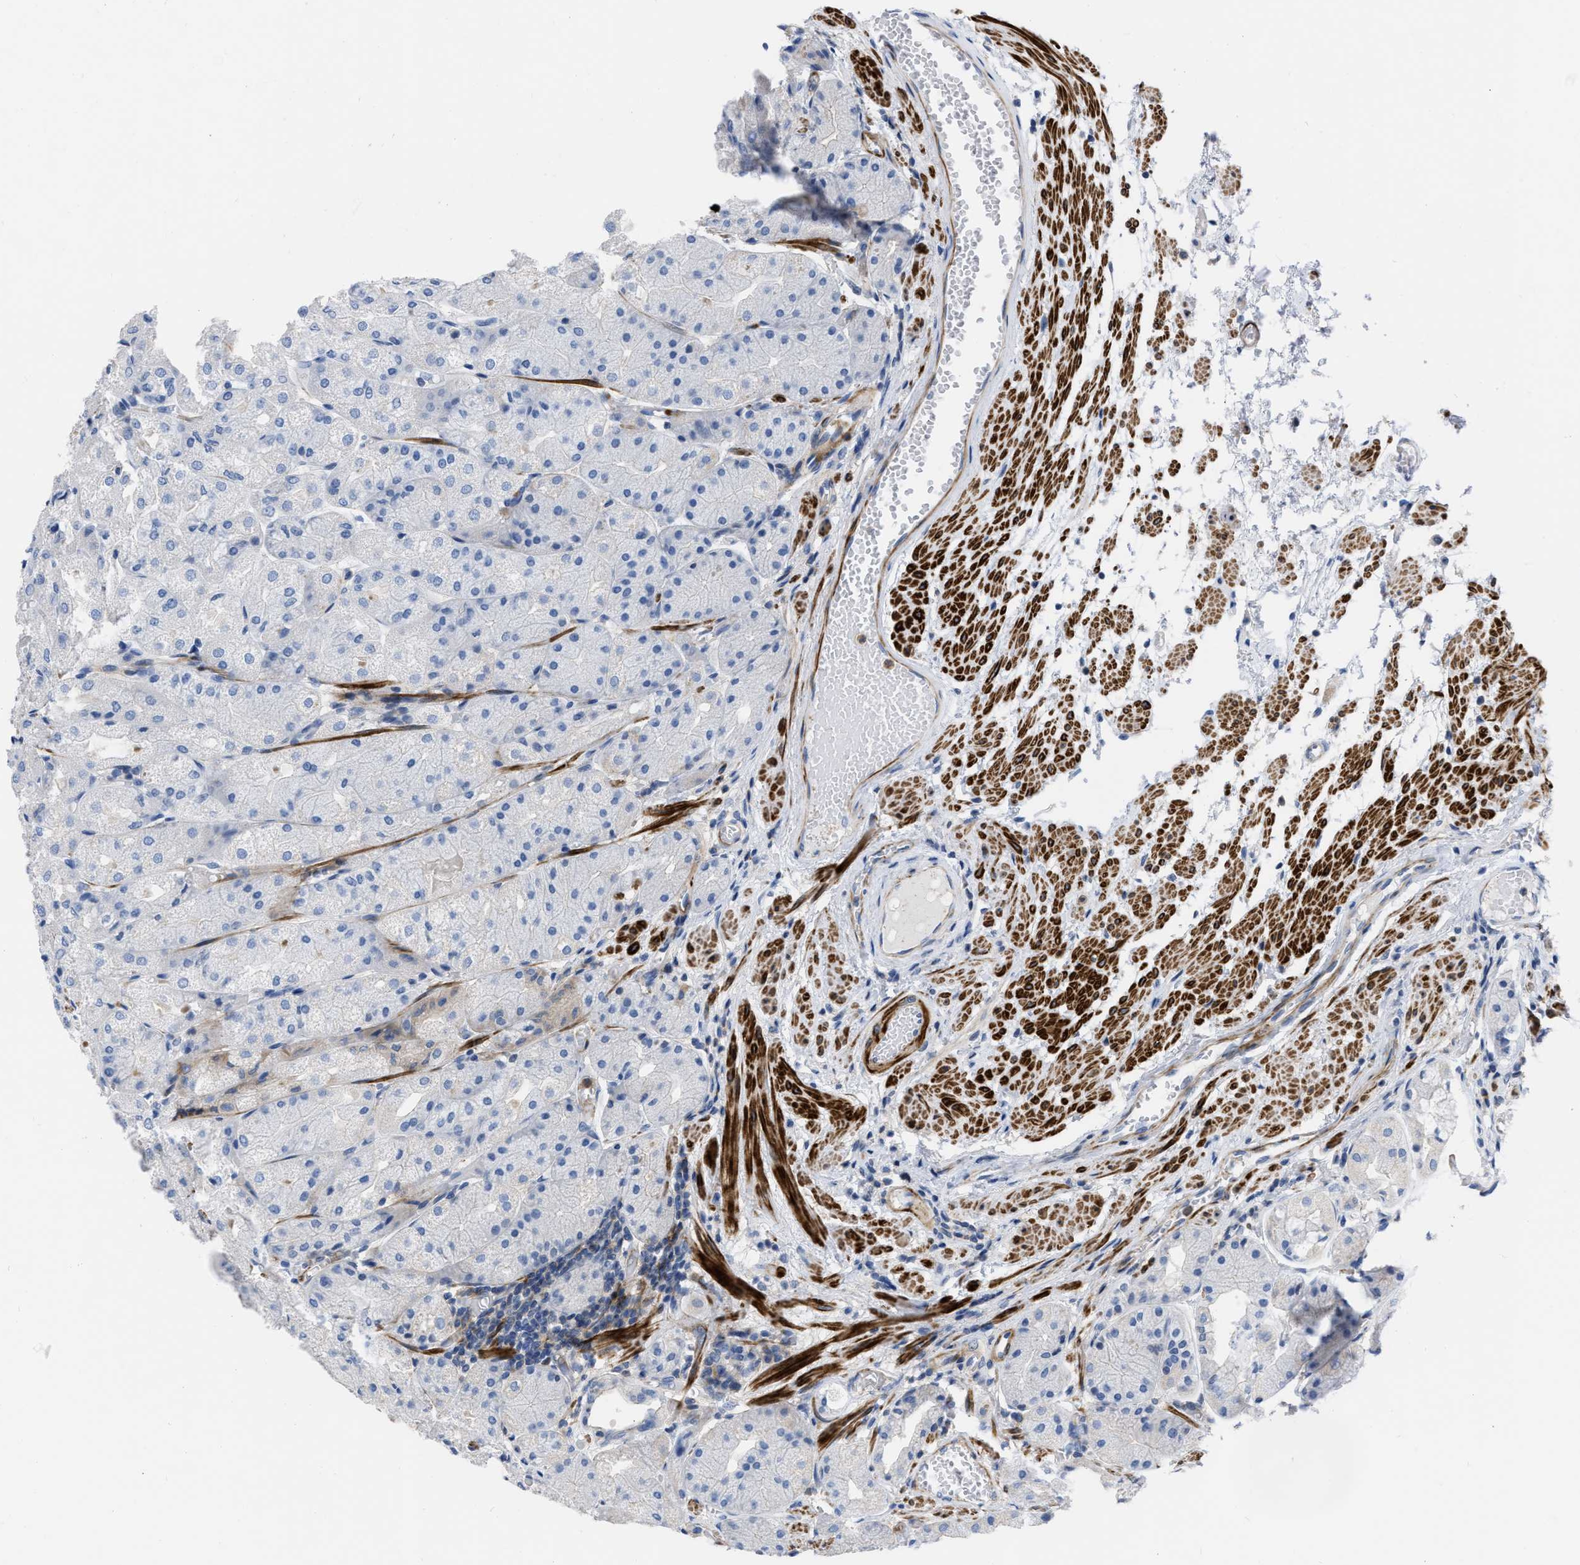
{"staining": {"intensity": "negative", "quantity": "none", "location": "none"}, "tissue": "stomach", "cell_type": "Glandular cells", "image_type": "normal", "snomed": [{"axis": "morphology", "description": "Normal tissue, NOS"}, {"axis": "topography", "description": "Stomach, upper"}], "caption": "The histopathology image reveals no staining of glandular cells in unremarkable stomach.", "gene": "PRMT2", "patient": {"sex": "male", "age": 72}}